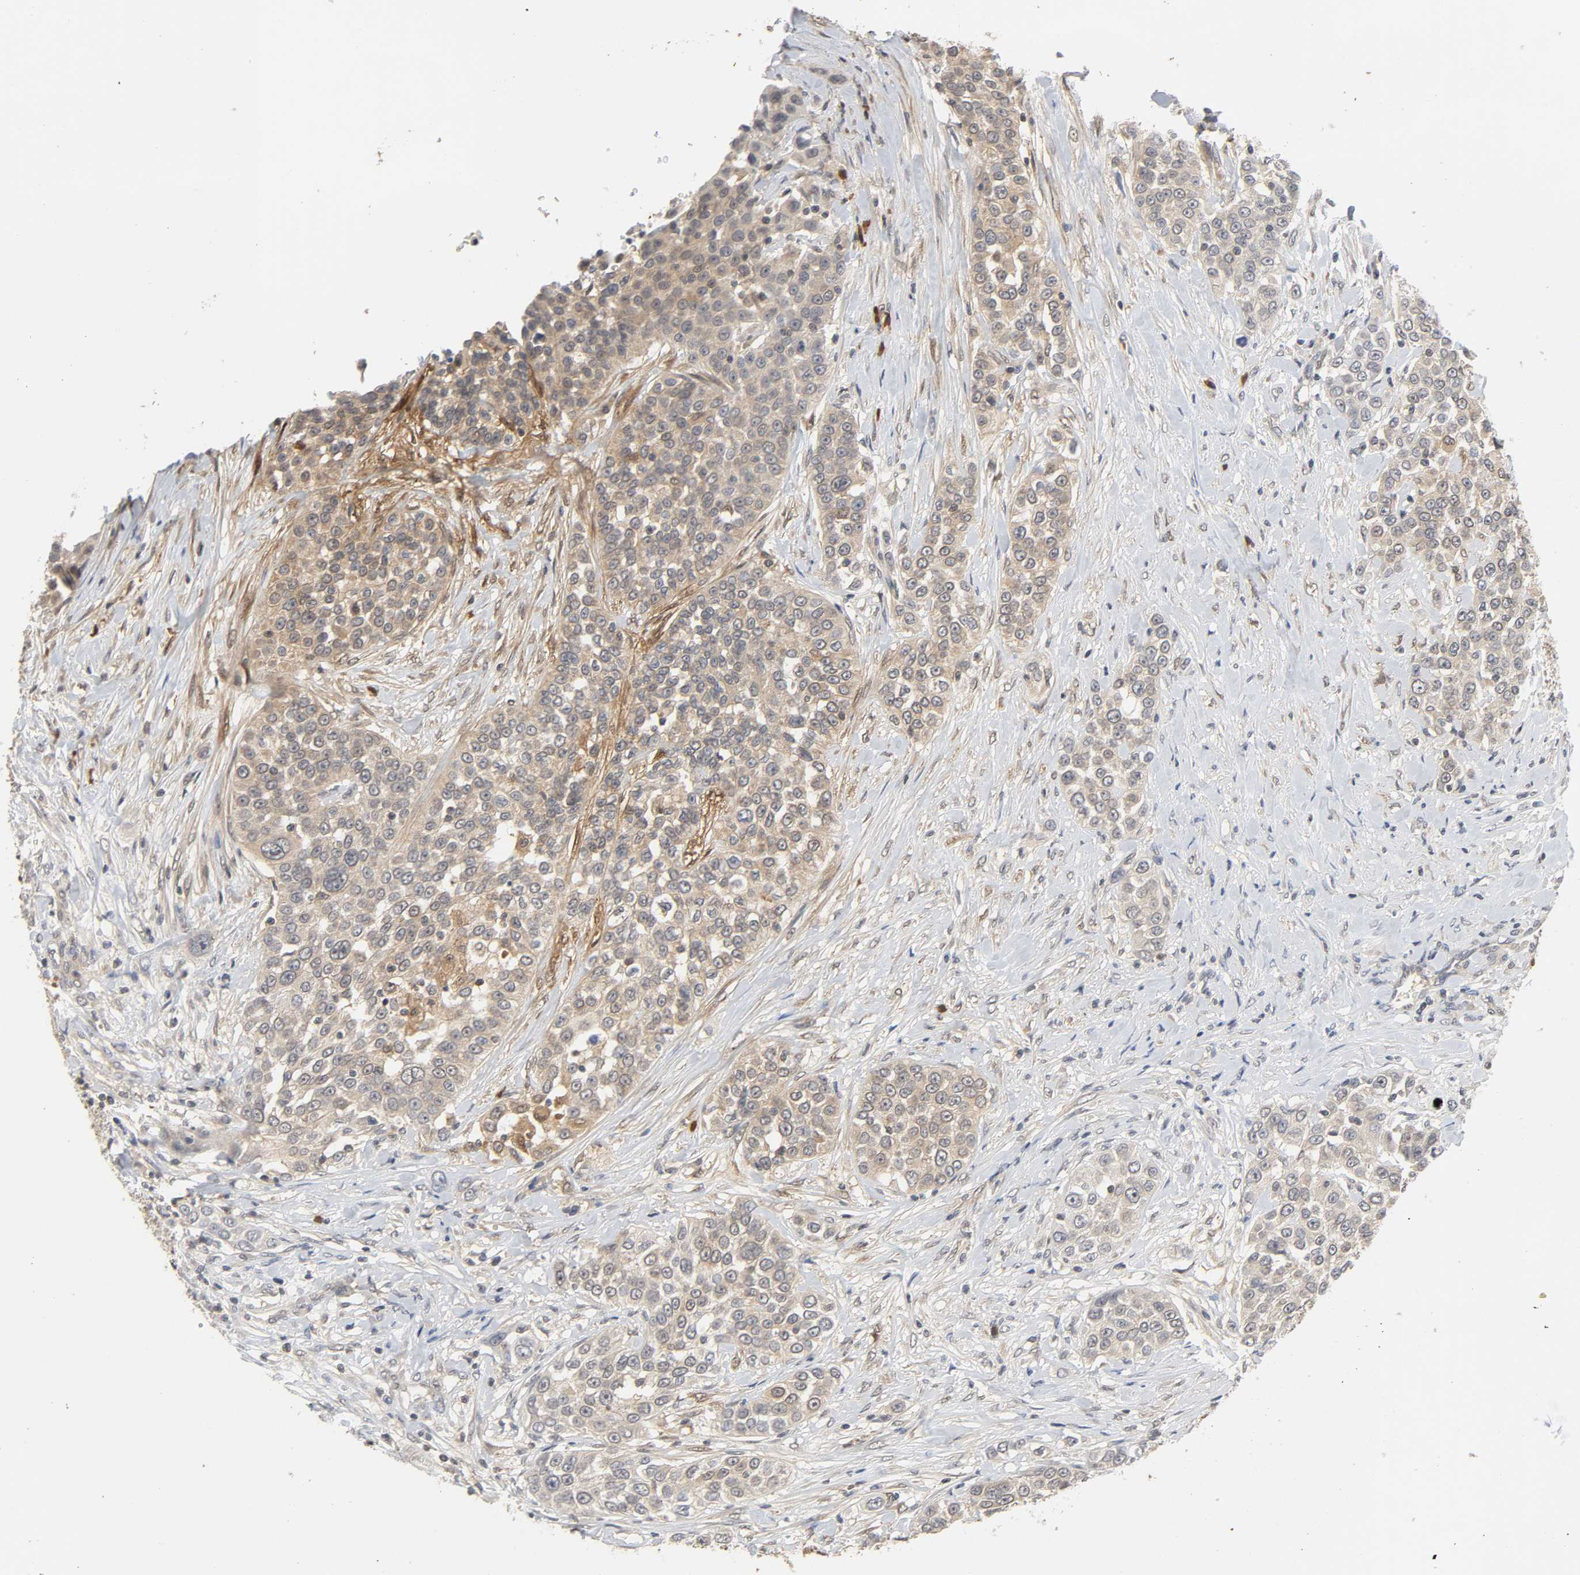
{"staining": {"intensity": "moderate", "quantity": ">75%", "location": "cytoplasmic/membranous"}, "tissue": "urothelial cancer", "cell_type": "Tumor cells", "image_type": "cancer", "snomed": [{"axis": "morphology", "description": "Urothelial carcinoma, High grade"}, {"axis": "topography", "description": "Urinary bladder"}], "caption": "Urothelial cancer was stained to show a protein in brown. There is medium levels of moderate cytoplasmic/membranous positivity in approximately >75% of tumor cells.", "gene": "MIF", "patient": {"sex": "female", "age": 80}}